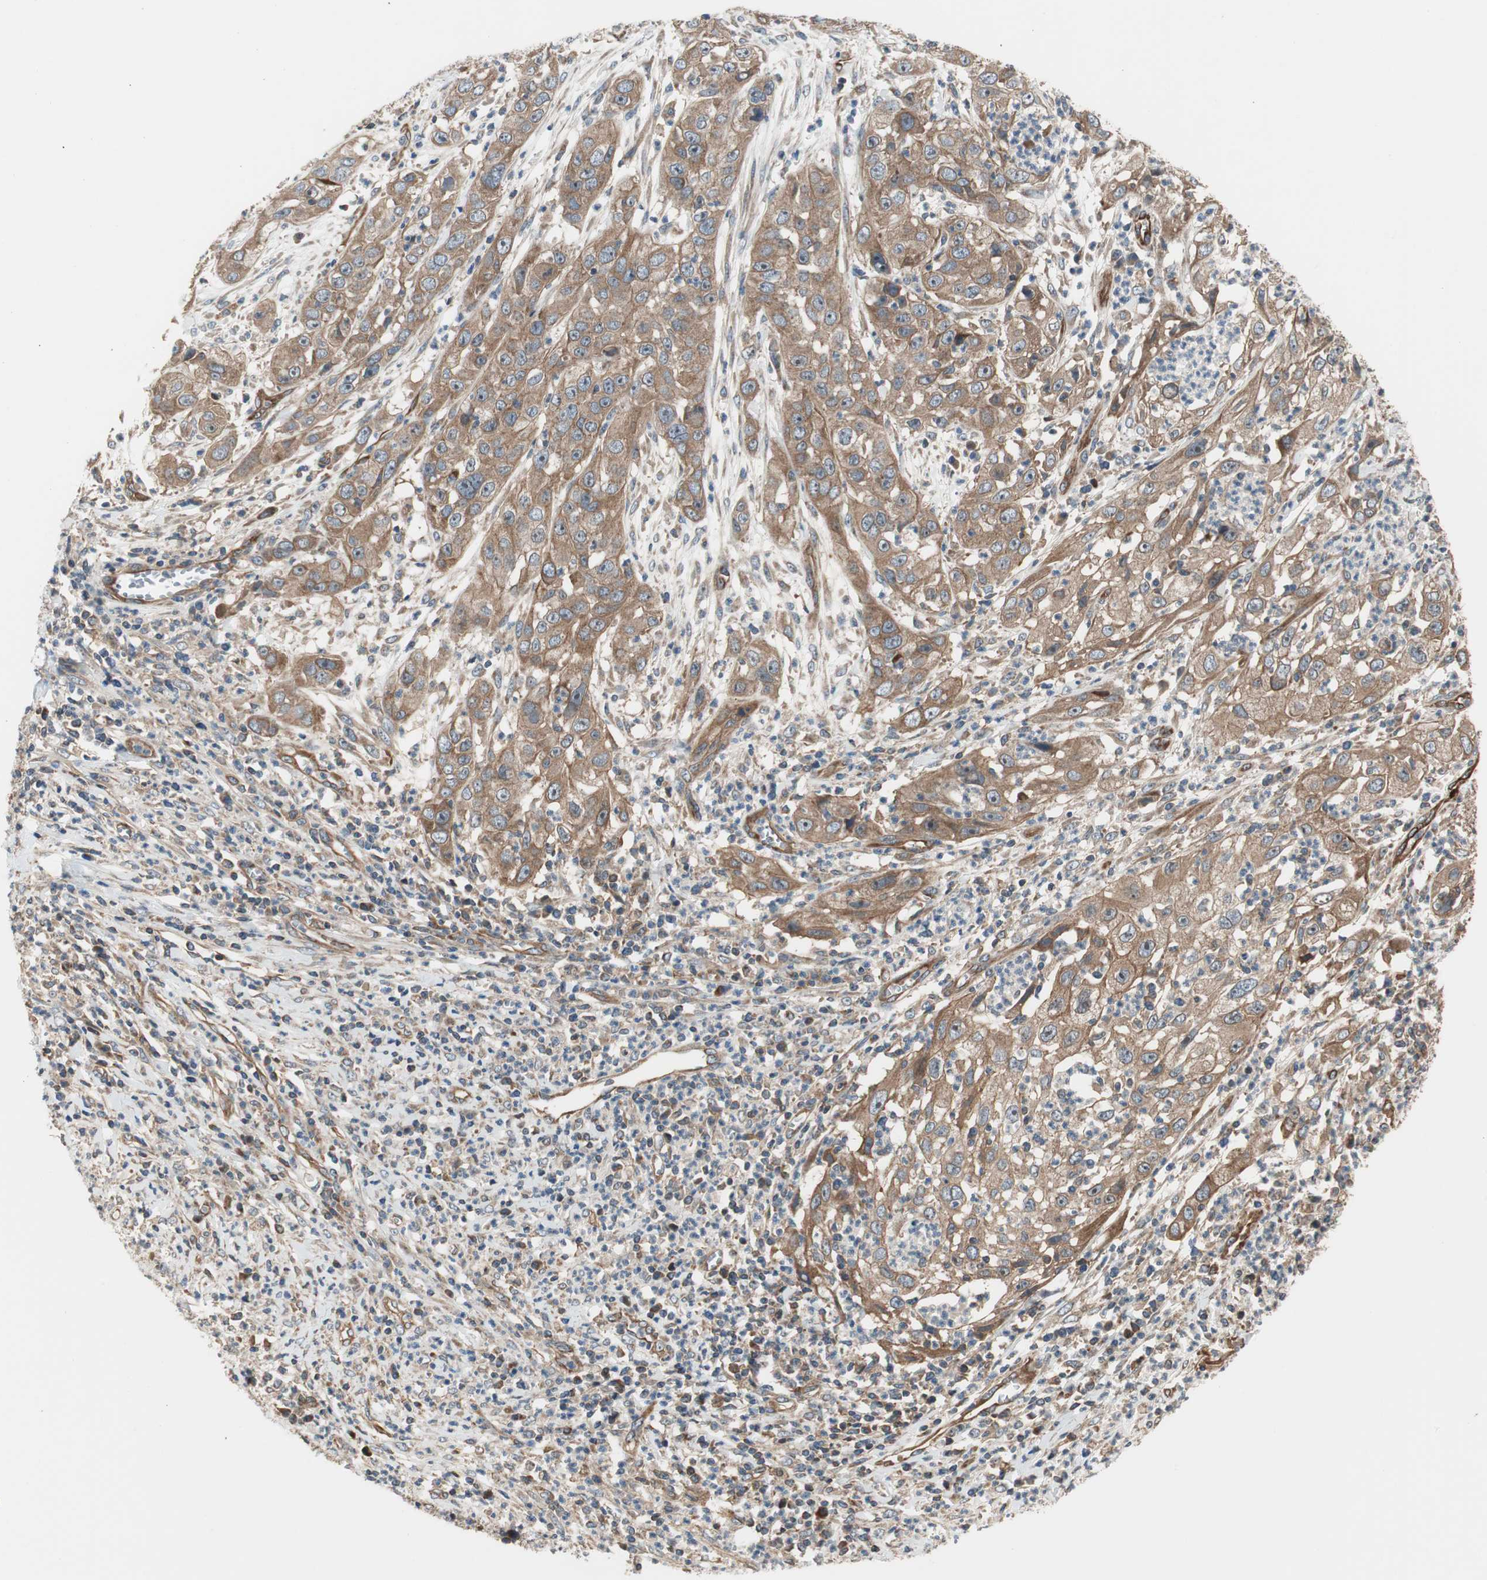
{"staining": {"intensity": "moderate", "quantity": ">75%", "location": "cytoplasmic/membranous"}, "tissue": "cervical cancer", "cell_type": "Tumor cells", "image_type": "cancer", "snomed": [{"axis": "morphology", "description": "Squamous cell carcinoma, NOS"}, {"axis": "topography", "description": "Cervix"}], "caption": "Immunohistochemical staining of cervical cancer demonstrates moderate cytoplasmic/membranous protein positivity in about >75% of tumor cells.", "gene": "CTTNBP2NL", "patient": {"sex": "female", "age": 32}}